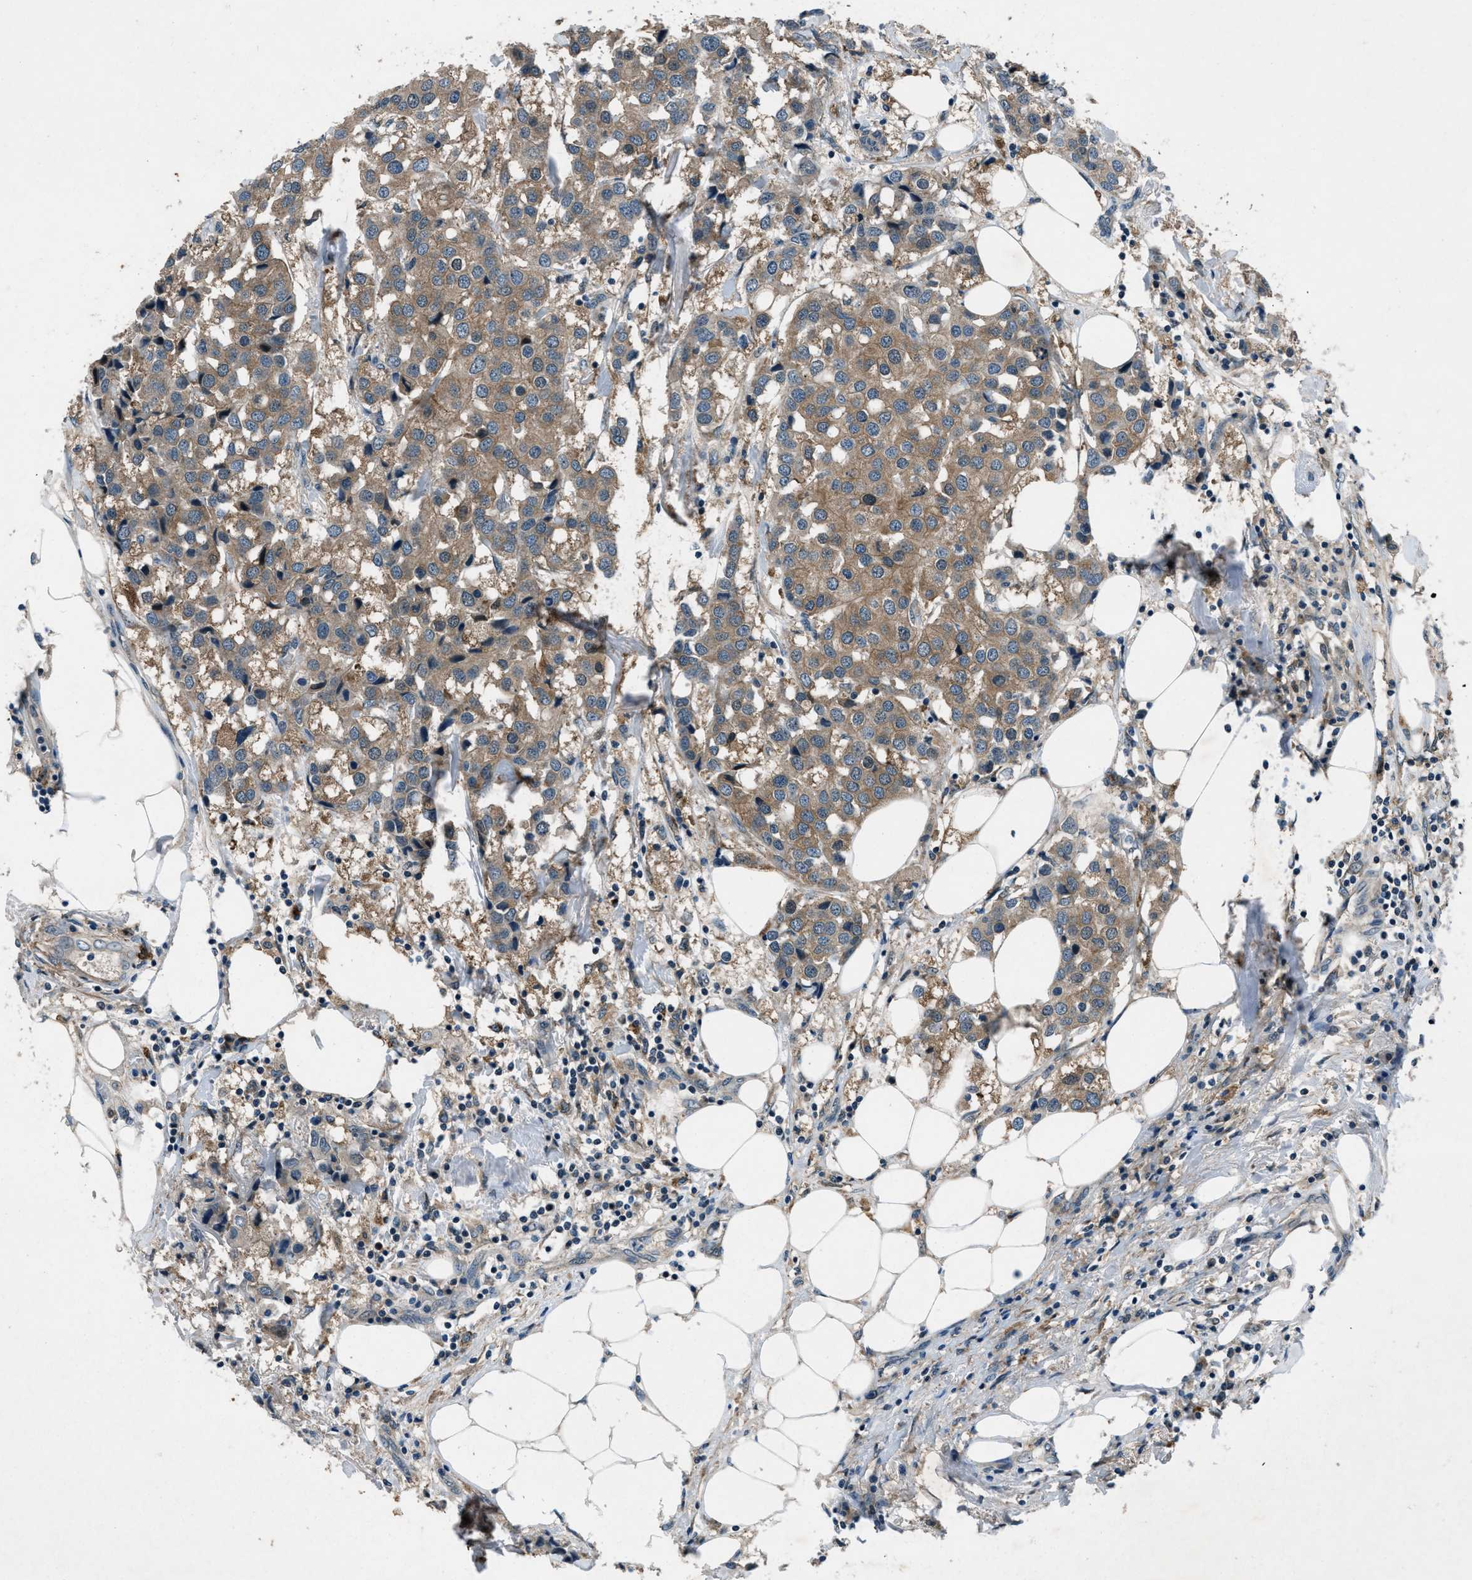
{"staining": {"intensity": "moderate", "quantity": ">75%", "location": "cytoplasmic/membranous"}, "tissue": "breast cancer", "cell_type": "Tumor cells", "image_type": "cancer", "snomed": [{"axis": "morphology", "description": "Duct carcinoma"}, {"axis": "topography", "description": "Breast"}], "caption": "Immunohistochemistry (IHC) (DAB (3,3'-diaminobenzidine)) staining of breast cancer reveals moderate cytoplasmic/membranous protein staining in about >75% of tumor cells. Nuclei are stained in blue.", "gene": "EPSTI1", "patient": {"sex": "female", "age": 80}}